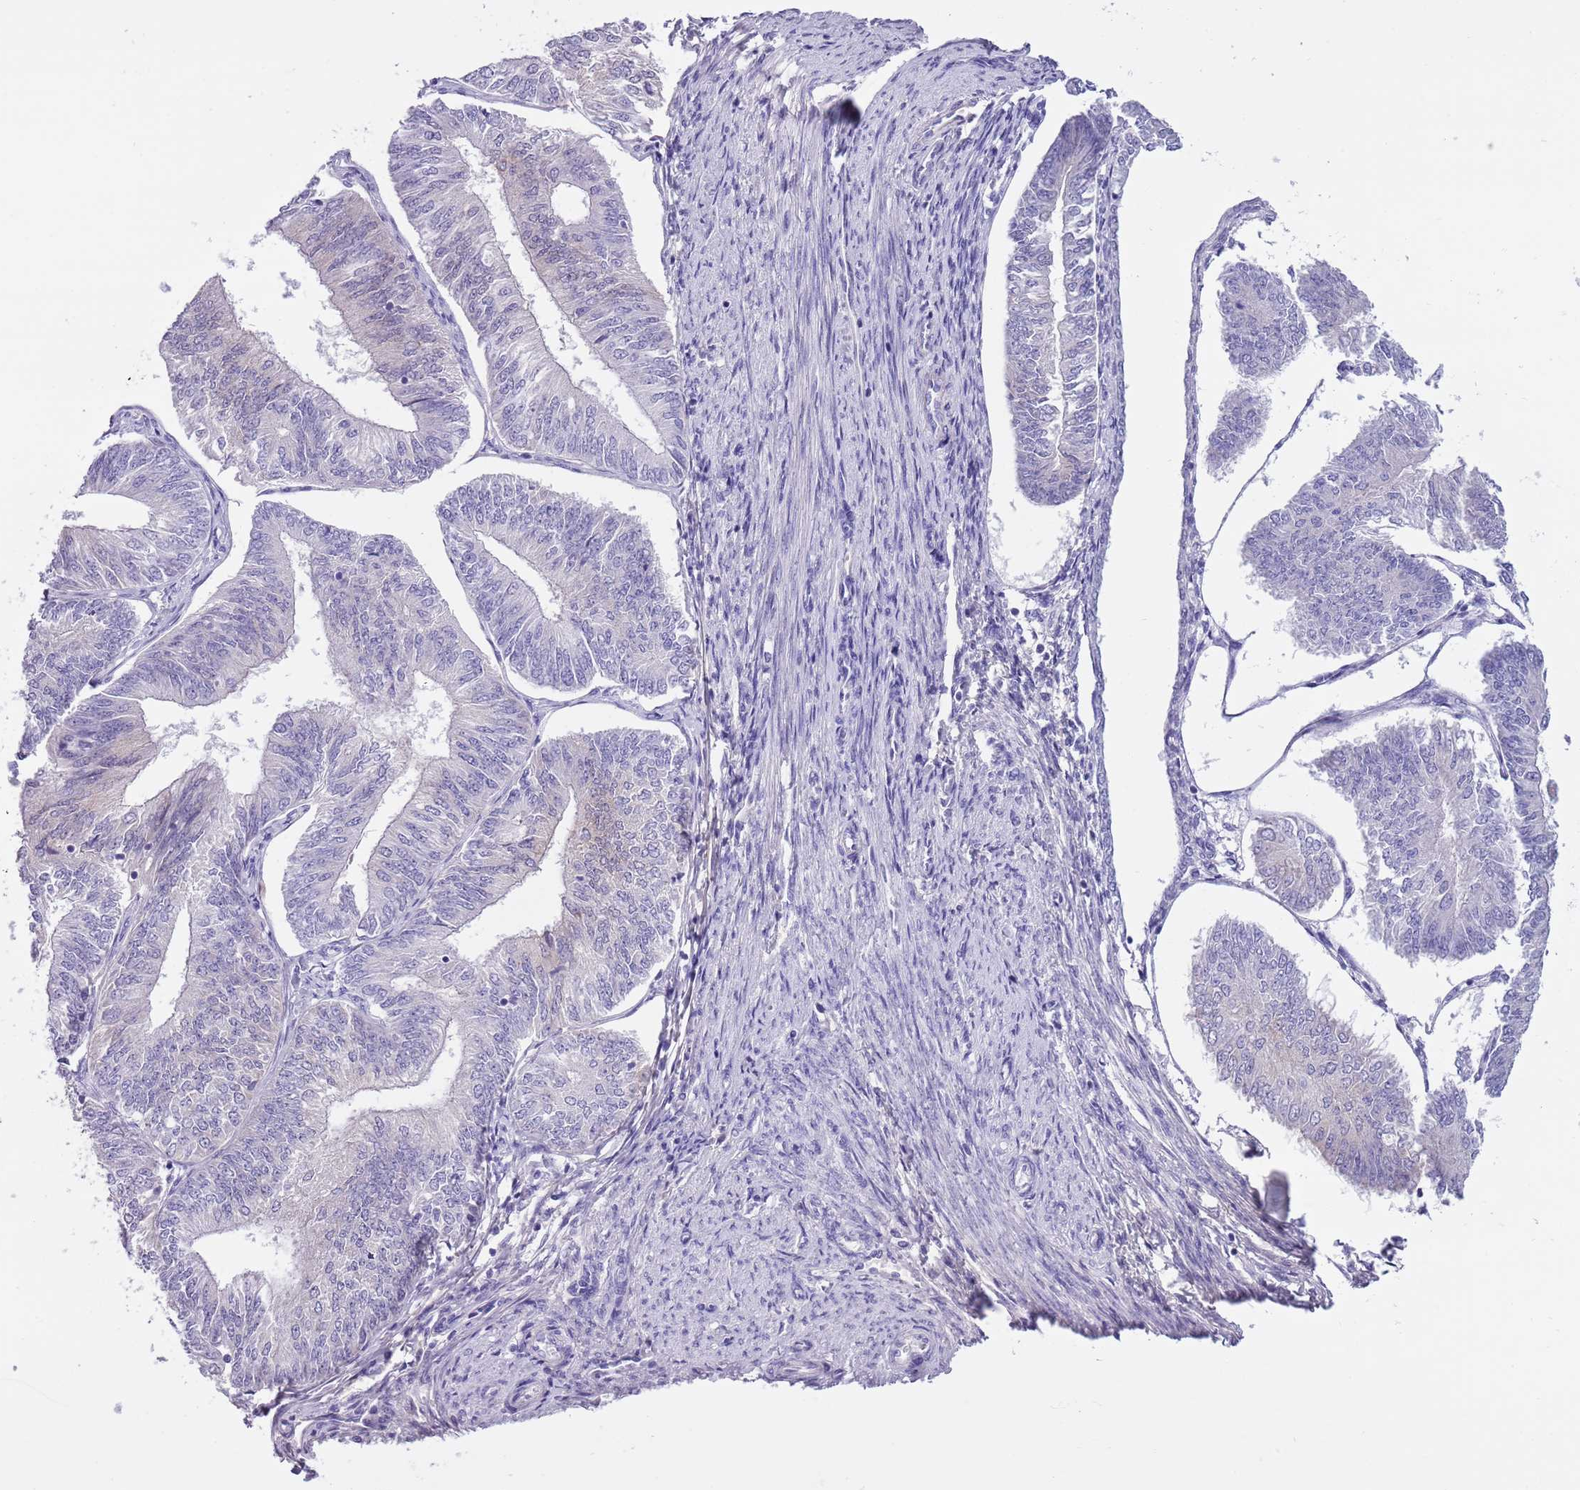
{"staining": {"intensity": "negative", "quantity": "none", "location": "none"}, "tissue": "endometrial cancer", "cell_type": "Tumor cells", "image_type": "cancer", "snomed": [{"axis": "morphology", "description": "Adenocarcinoma, NOS"}, {"axis": "topography", "description": "Endometrium"}], "caption": "High magnification brightfield microscopy of endometrial adenocarcinoma stained with DAB (brown) and counterstained with hematoxylin (blue): tumor cells show no significant expression.", "gene": "PFKFB2", "patient": {"sex": "female", "age": 58}}